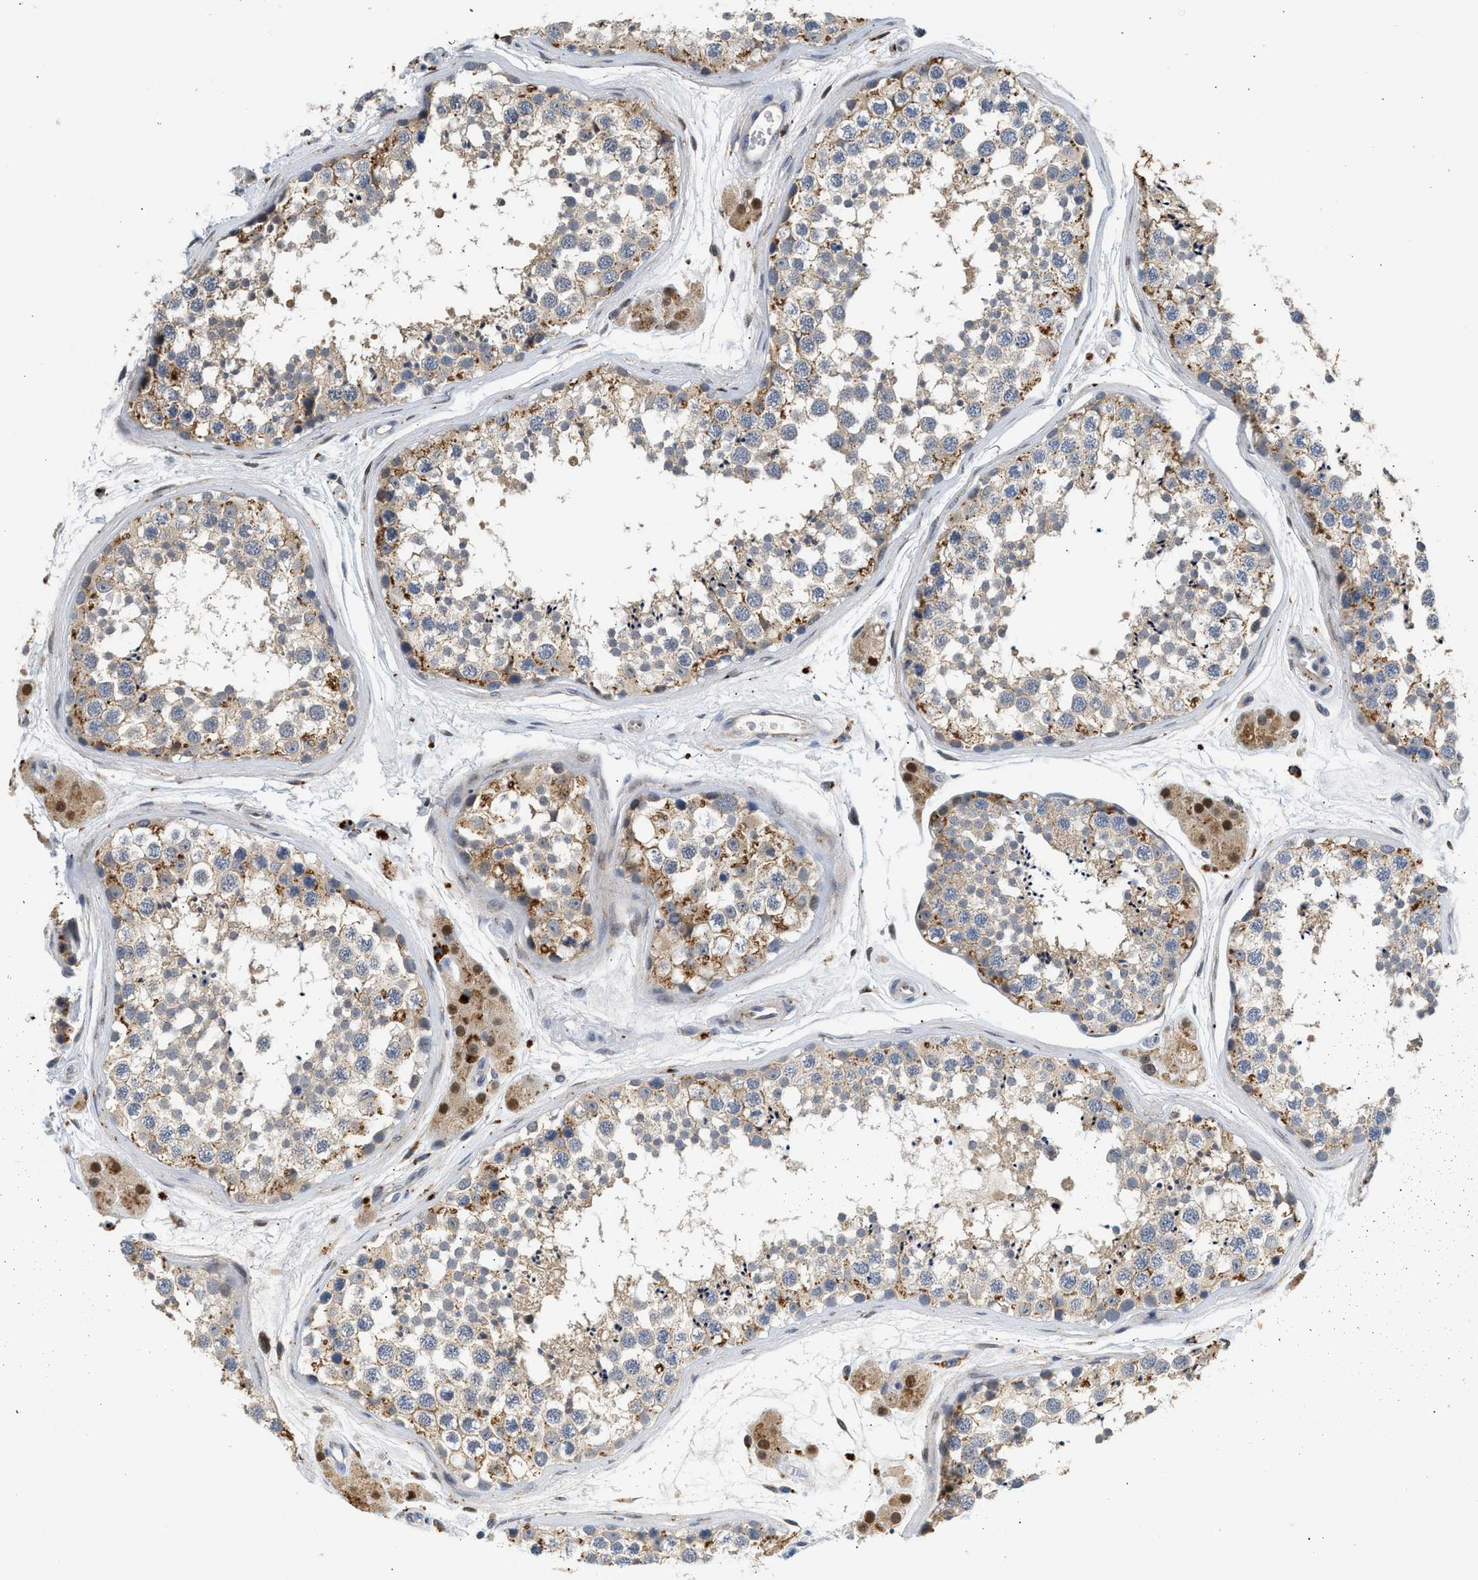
{"staining": {"intensity": "weak", "quantity": "<25%", "location": "cytoplasmic/membranous"}, "tissue": "testis", "cell_type": "Cells in seminiferous ducts", "image_type": "normal", "snomed": [{"axis": "morphology", "description": "Normal tissue, NOS"}, {"axis": "topography", "description": "Testis"}], "caption": "Histopathology image shows no protein positivity in cells in seminiferous ducts of normal testis. (DAB IHC visualized using brightfield microscopy, high magnification).", "gene": "PPM1L", "patient": {"sex": "male", "age": 56}}